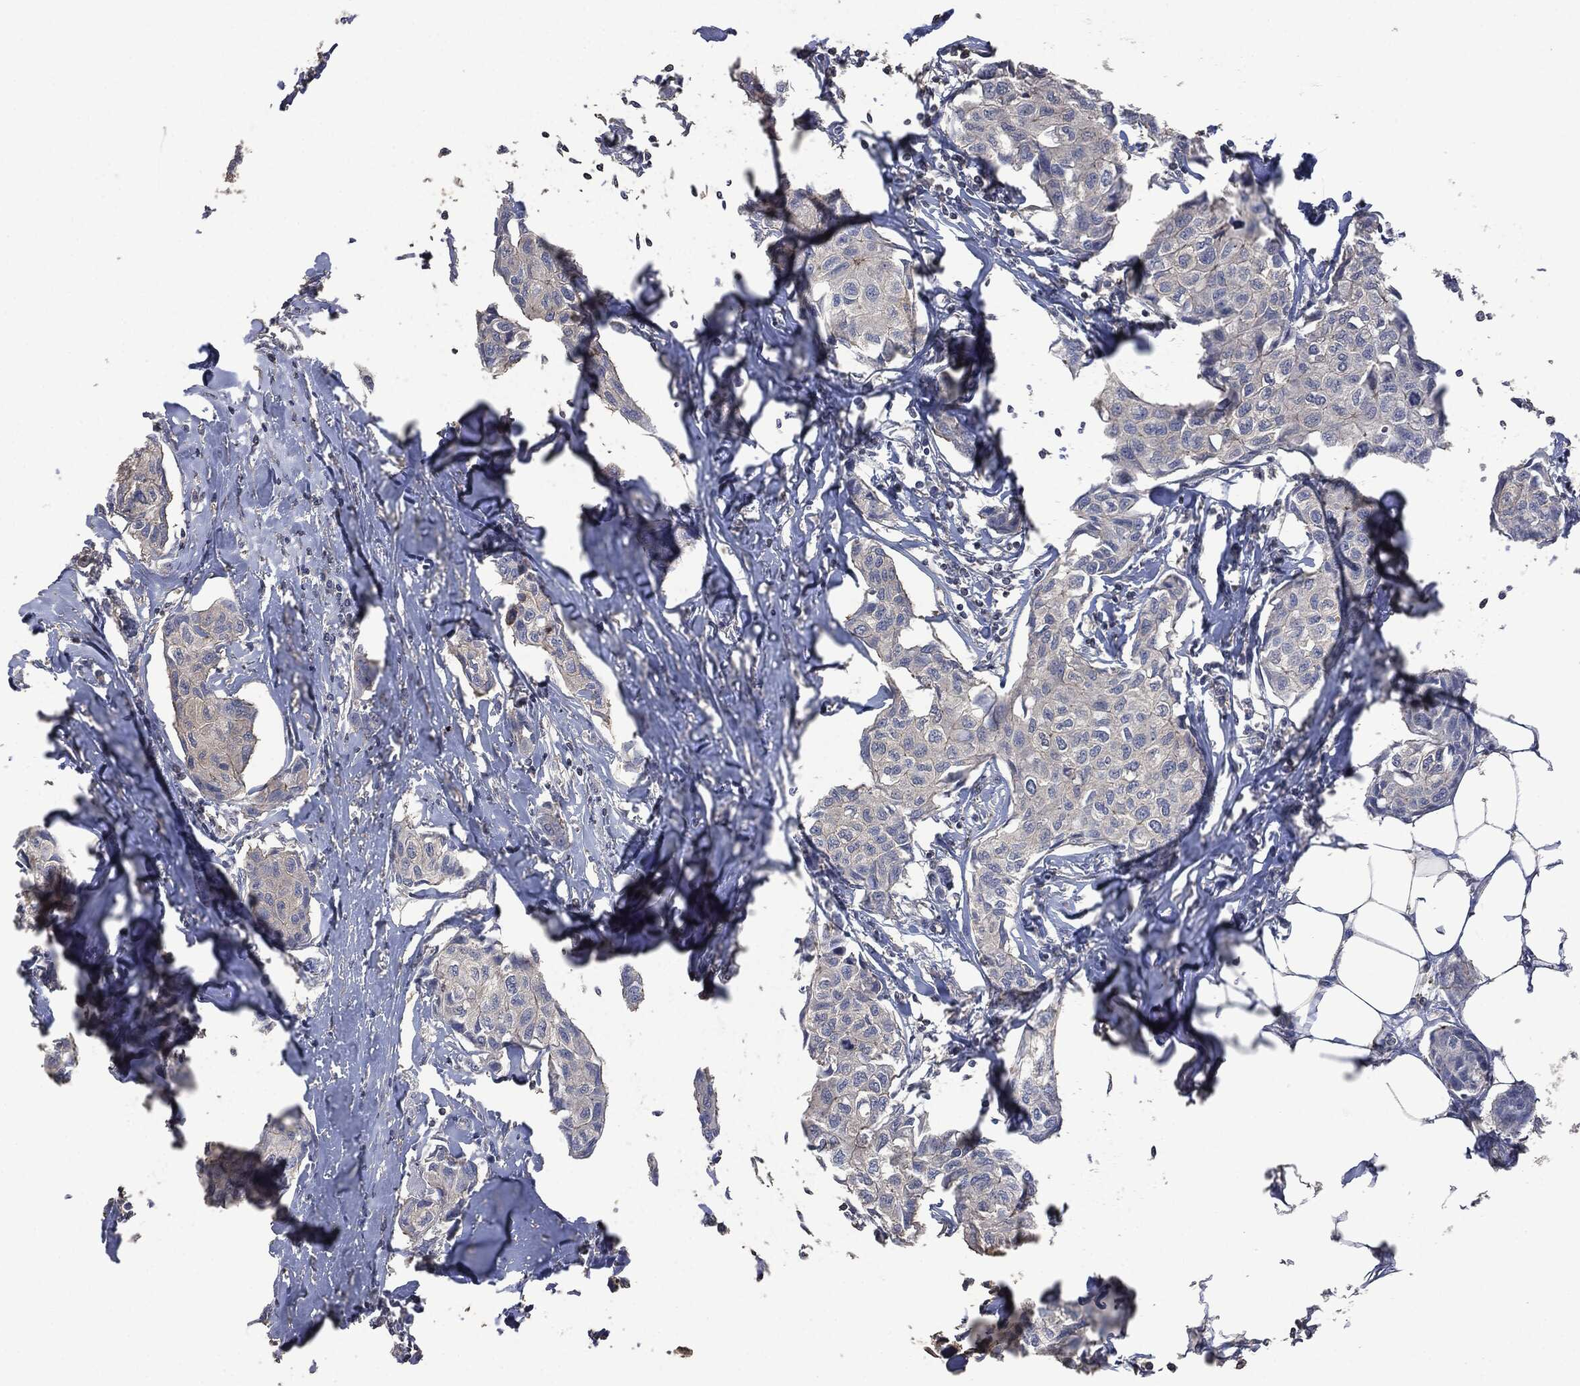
{"staining": {"intensity": "moderate", "quantity": "25%-75%", "location": "cytoplasmic/membranous"}, "tissue": "breast cancer", "cell_type": "Tumor cells", "image_type": "cancer", "snomed": [{"axis": "morphology", "description": "Duct carcinoma"}, {"axis": "topography", "description": "Breast"}], "caption": "Immunohistochemical staining of infiltrating ductal carcinoma (breast) displays medium levels of moderate cytoplasmic/membranous positivity in about 25%-75% of tumor cells.", "gene": "MSLN", "patient": {"sex": "female", "age": 80}}